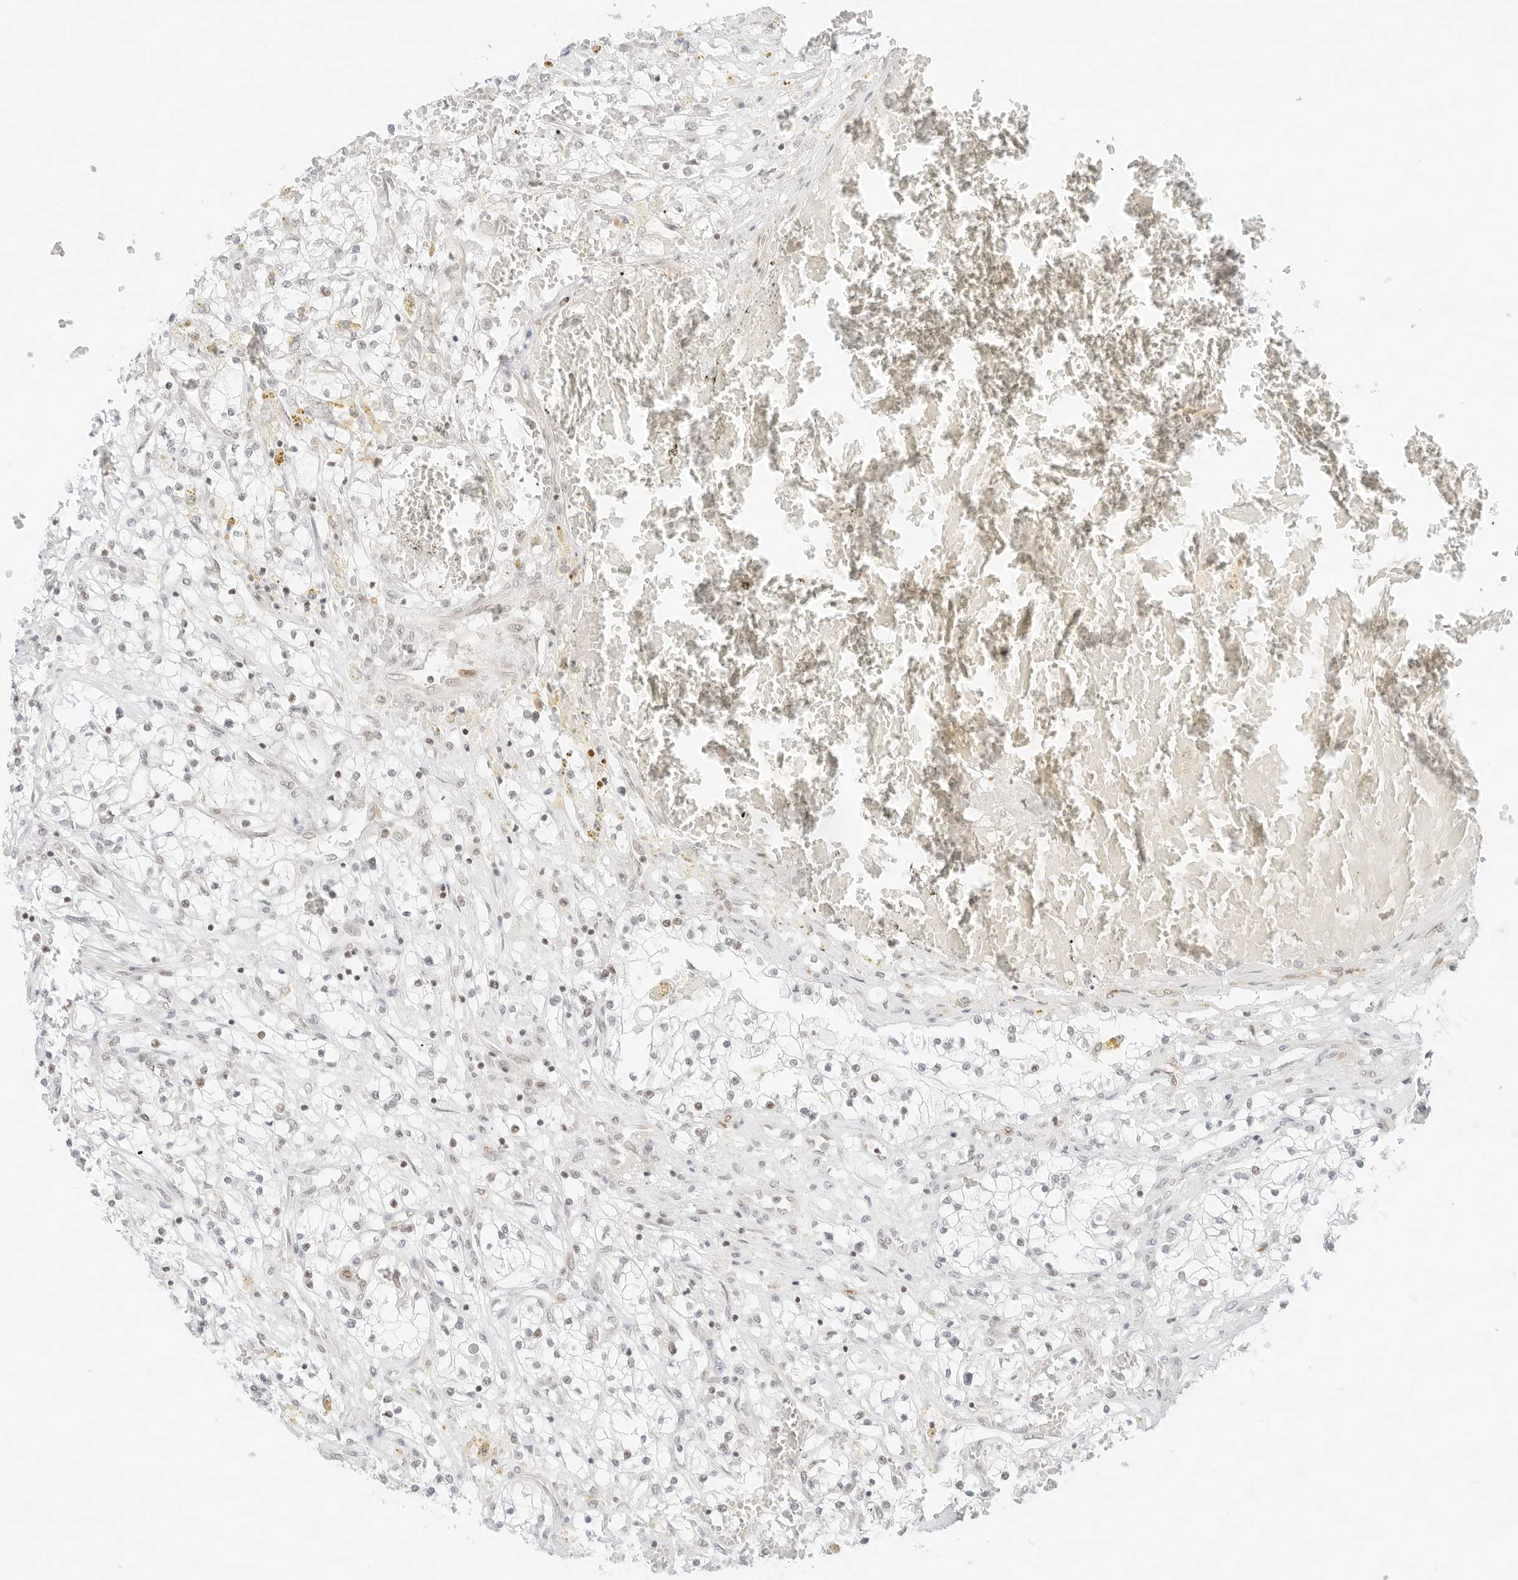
{"staining": {"intensity": "weak", "quantity": "<25%", "location": "nuclear"}, "tissue": "renal cancer", "cell_type": "Tumor cells", "image_type": "cancer", "snomed": [{"axis": "morphology", "description": "Normal tissue, NOS"}, {"axis": "morphology", "description": "Adenocarcinoma, NOS"}, {"axis": "topography", "description": "Kidney"}], "caption": "There is no significant staining in tumor cells of renal cancer (adenocarcinoma).", "gene": "GNAS", "patient": {"sex": "male", "age": 68}}